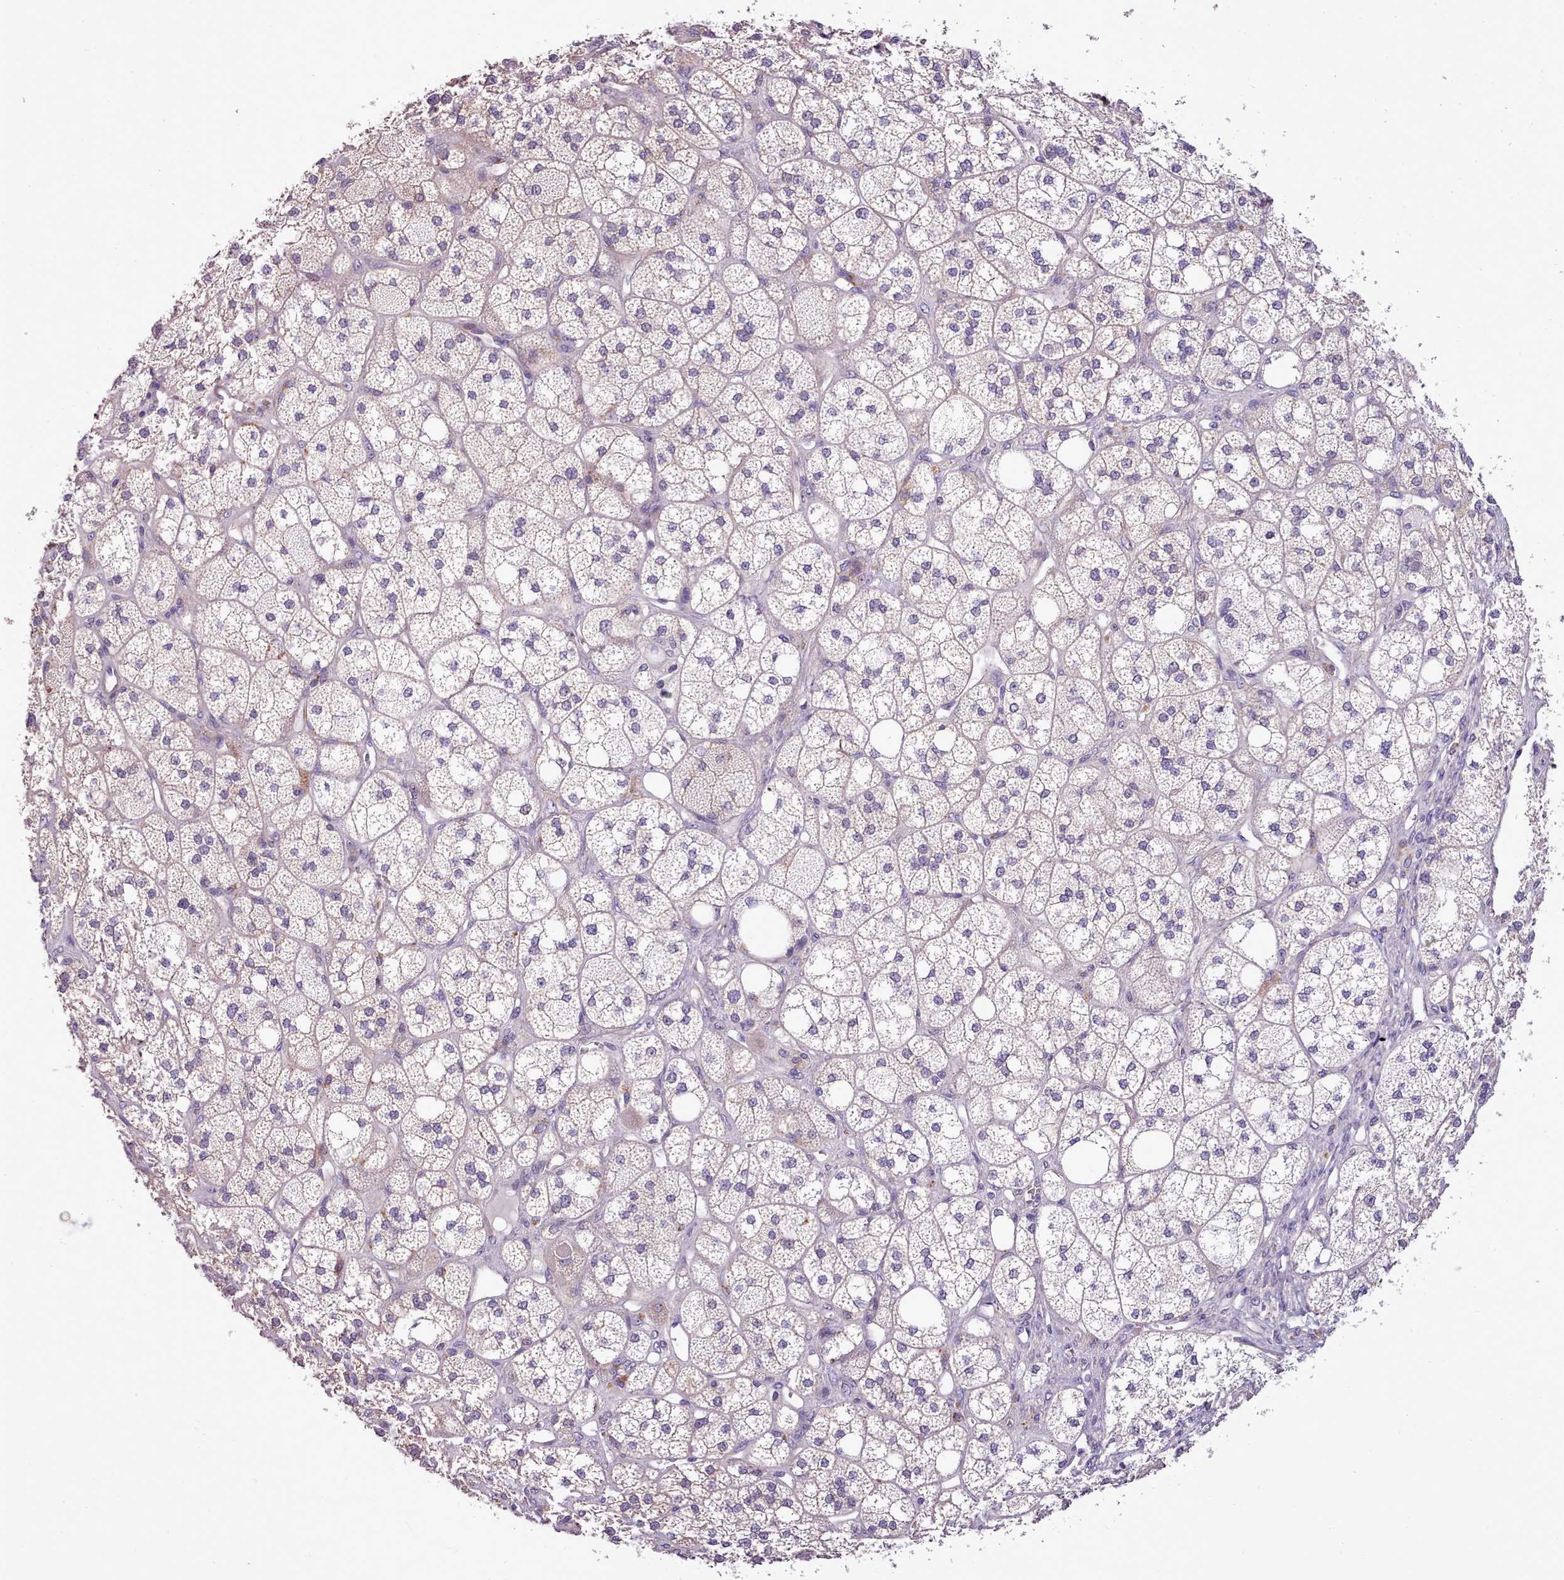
{"staining": {"intensity": "negative", "quantity": "none", "location": "none"}, "tissue": "adrenal gland", "cell_type": "Glandular cells", "image_type": "normal", "snomed": [{"axis": "morphology", "description": "Normal tissue, NOS"}, {"axis": "topography", "description": "Adrenal gland"}], "caption": "Immunohistochemical staining of normal adrenal gland shows no significant staining in glandular cells. (Immunohistochemistry (ihc), brightfield microscopy, high magnification).", "gene": "SETX", "patient": {"sex": "male", "age": 61}}